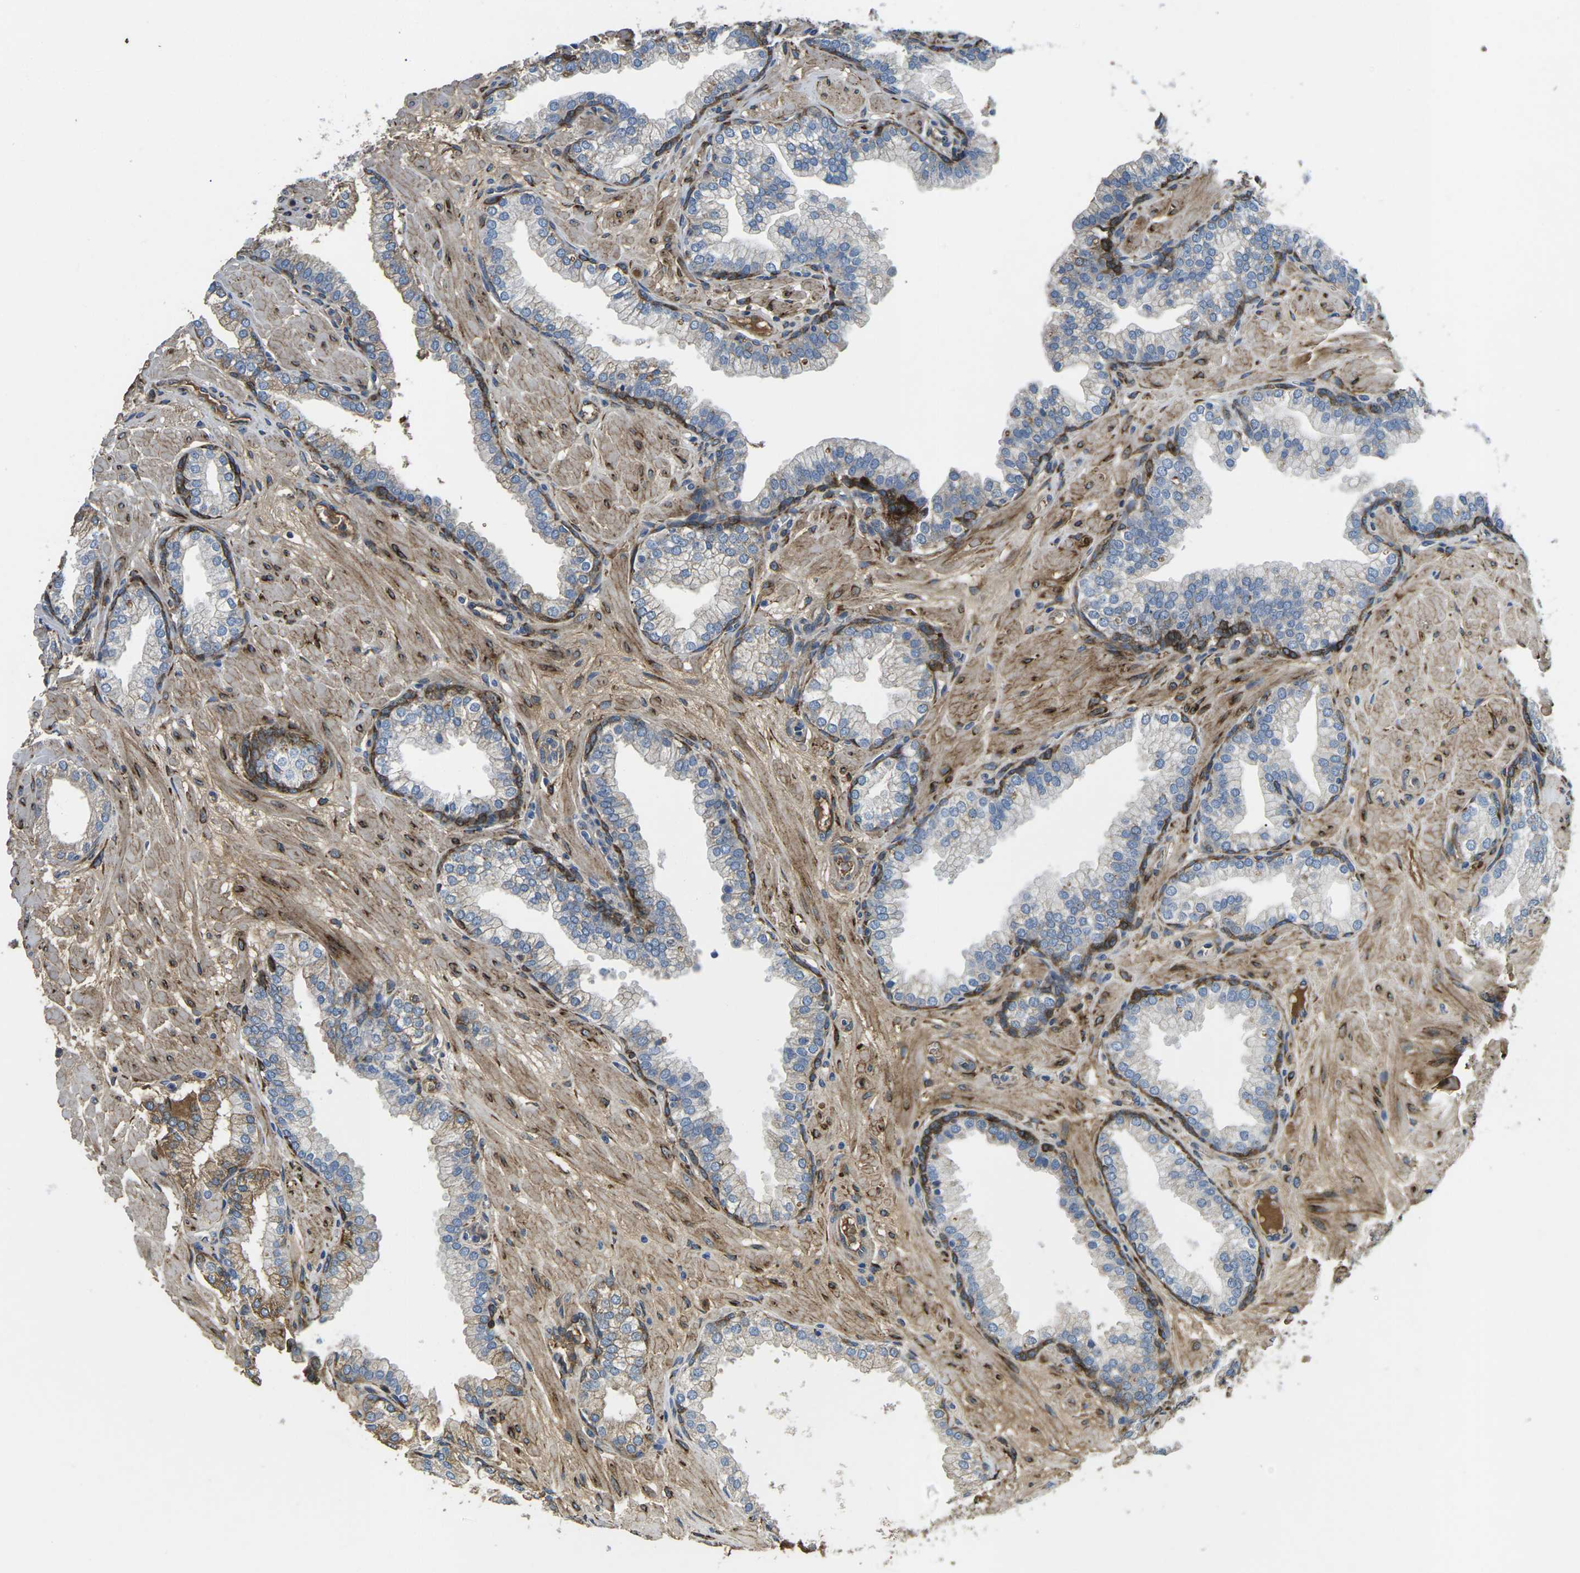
{"staining": {"intensity": "moderate", "quantity": "25%-75%", "location": "cytoplasmic/membranous"}, "tissue": "prostate", "cell_type": "Glandular cells", "image_type": "normal", "snomed": [{"axis": "morphology", "description": "Normal tissue, NOS"}, {"axis": "morphology", "description": "Urothelial carcinoma, Low grade"}, {"axis": "topography", "description": "Urinary bladder"}, {"axis": "topography", "description": "Prostate"}], "caption": "Approximately 25%-75% of glandular cells in normal human prostate exhibit moderate cytoplasmic/membranous protein staining as visualized by brown immunohistochemical staining.", "gene": "PDZD8", "patient": {"sex": "male", "age": 60}}